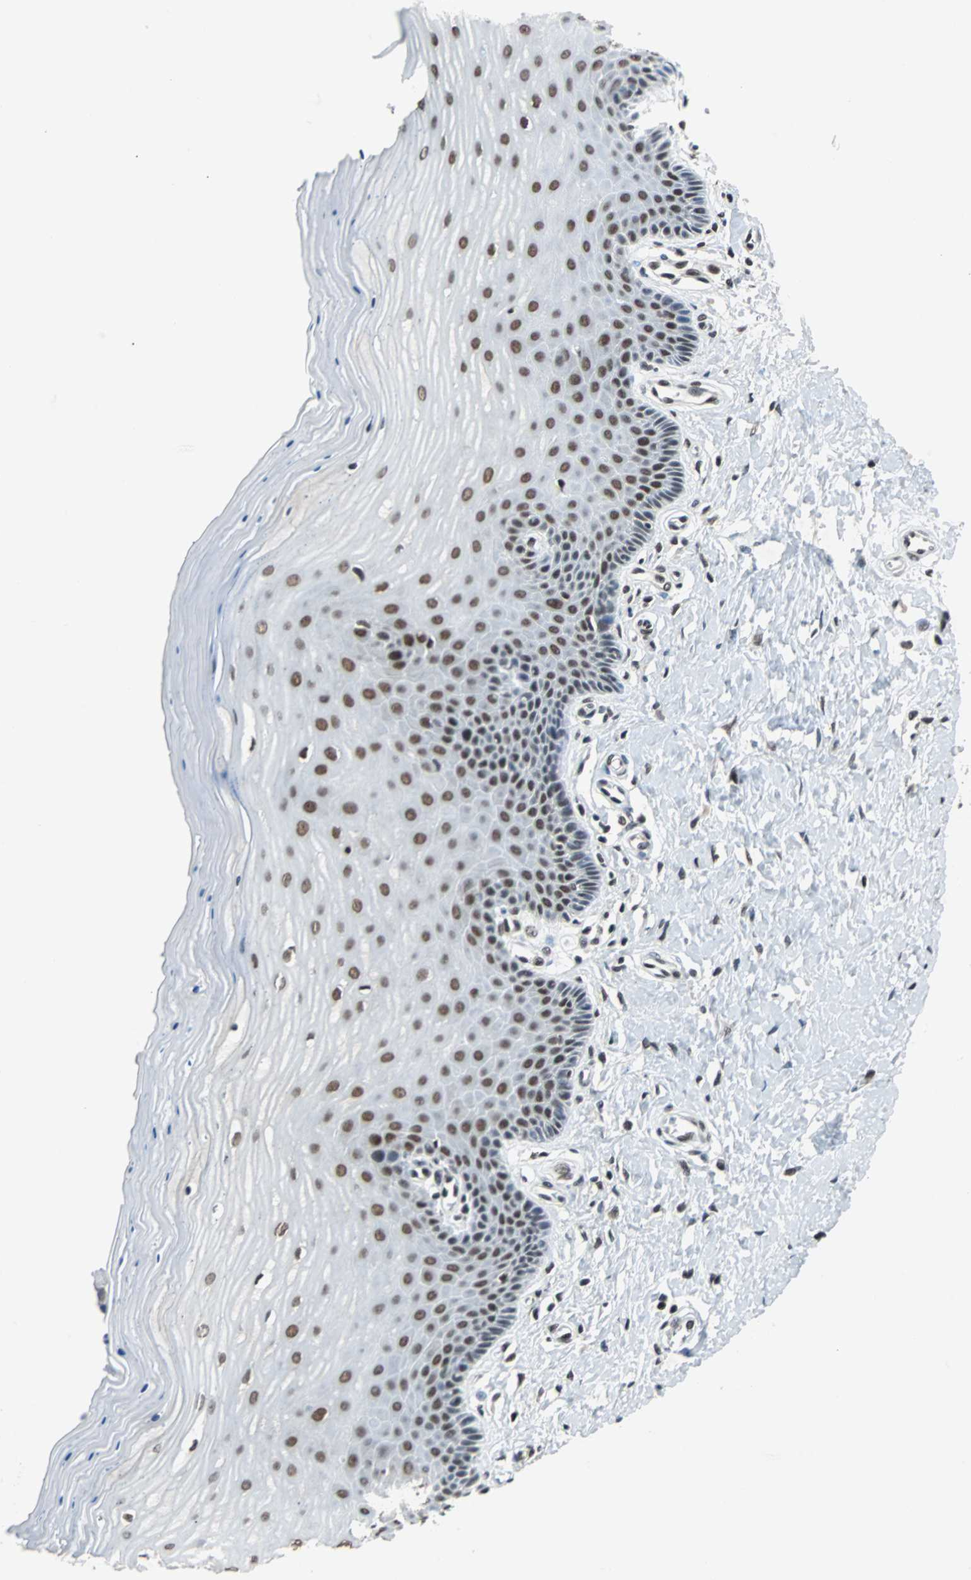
{"staining": {"intensity": "moderate", "quantity": ">75%", "location": "nuclear"}, "tissue": "cervix", "cell_type": "Glandular cells", "image_type": "normal", "snomed": [{"axis": "morphology", "description": "Normal tissue, NOS"}, {"axis": "topography", "description": "Cervix"}], "caption": "Unremarkable cervix was stained to show a protein in brown. There is medium levels of moderate nuclear expression in approximately >75% of glandular cells. (DAB (3,3'-diaminobenzidine) IHC with brightfield microscopy, high magnification).", "gene": "GATAD2A", "patient": {"sex": "female", "age": 55}}